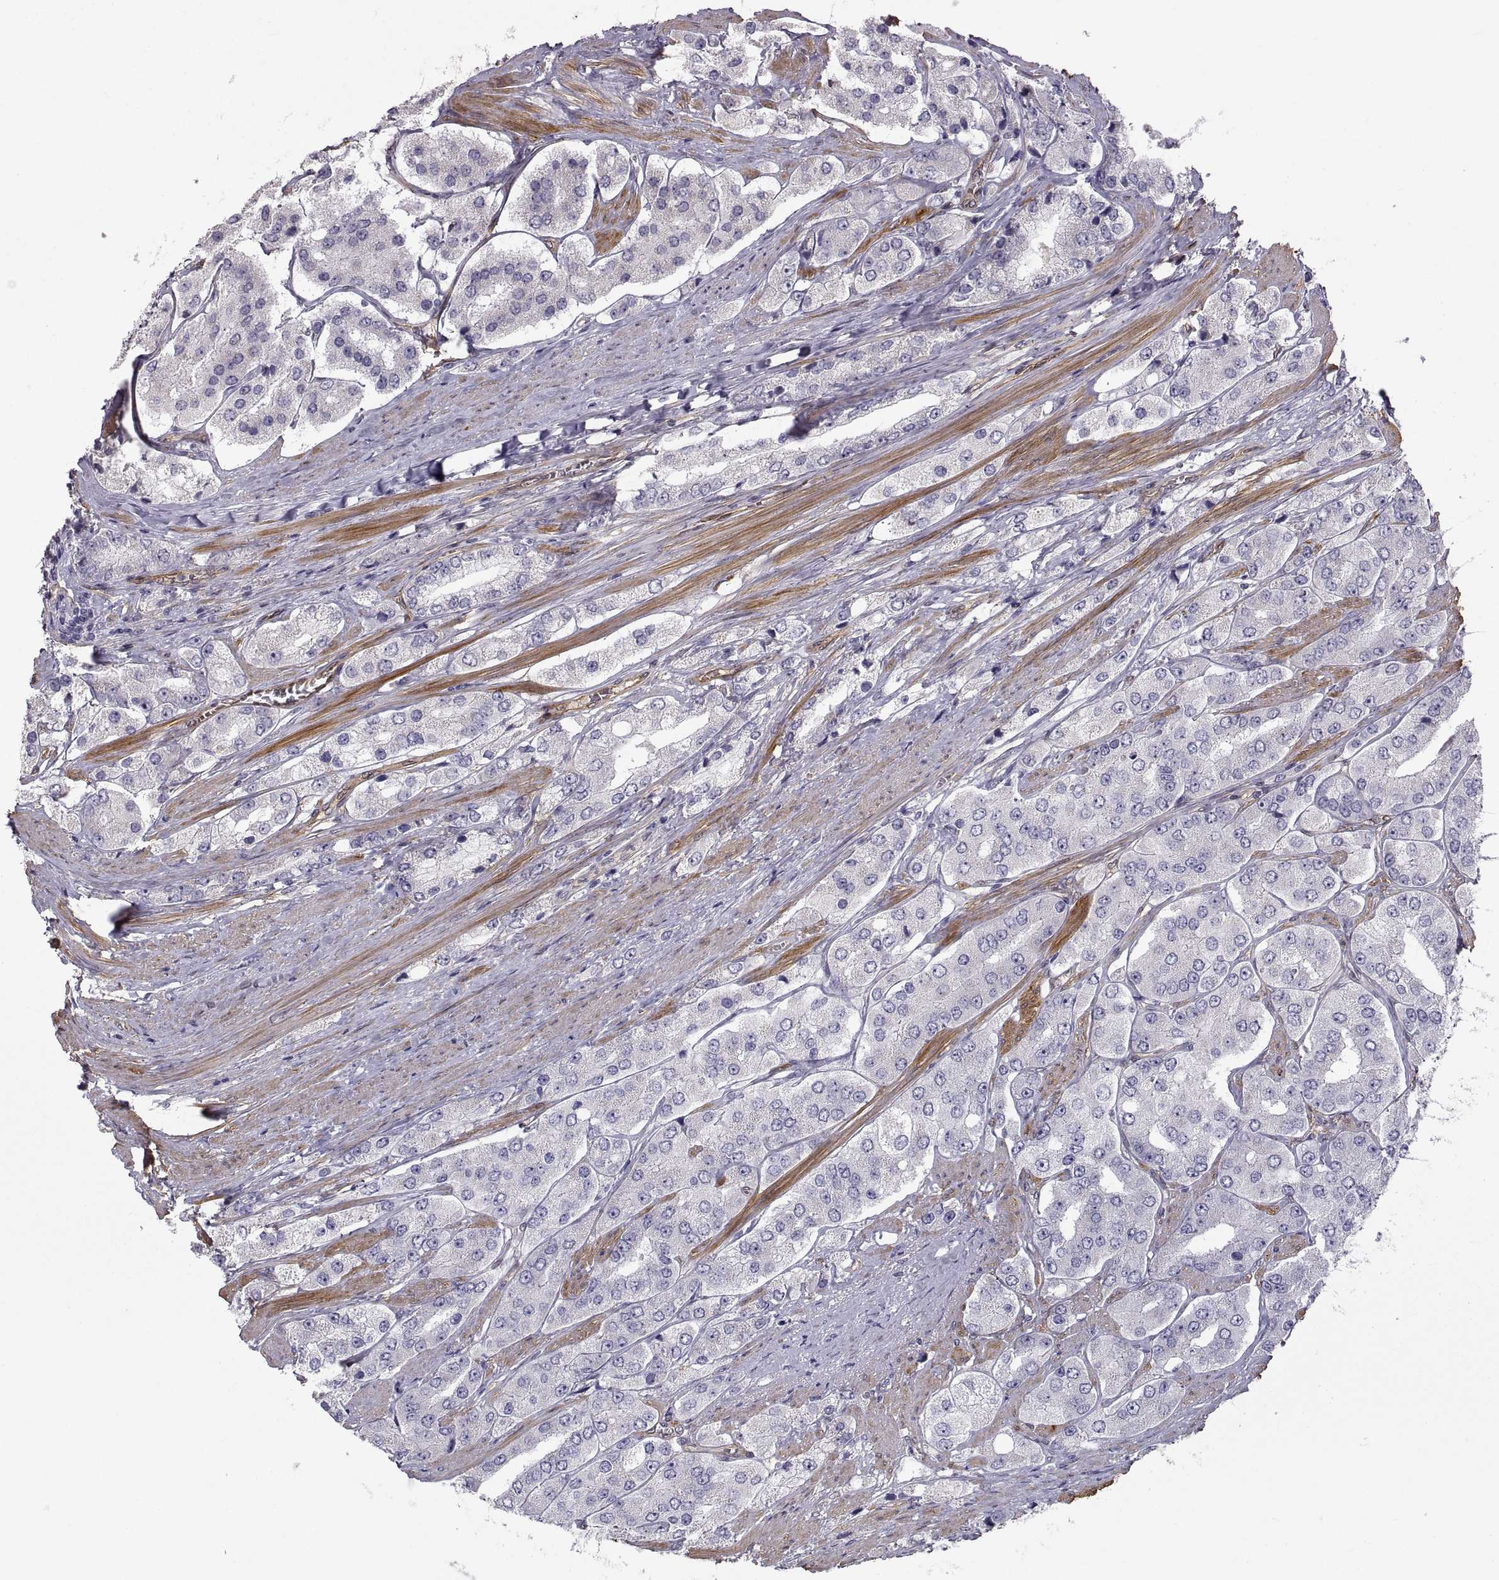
{"staining": {"intensity": "negative", "quantity": "none", "location": "none"}, "tissue": "prostate cancer", "cell_type": "Tumor cells", "image_type": "cancer", "snomed": [{"axis": "morphology", "description": "Adenocarcinoma, Low grade"}, {"axis": "topography", "description": "Prostate"}], "caption": "A high-resolution histopathology image shows immunohistochemistry (IHC) staining of prostate cancer, which demonstrates no significant expression in tumor cells. (DAB (3,3'-diaminobenzidine) immunohistochemistry, high magnification).", "gene": "PGM5", "patient": {"sex": "male", "age": 69}}